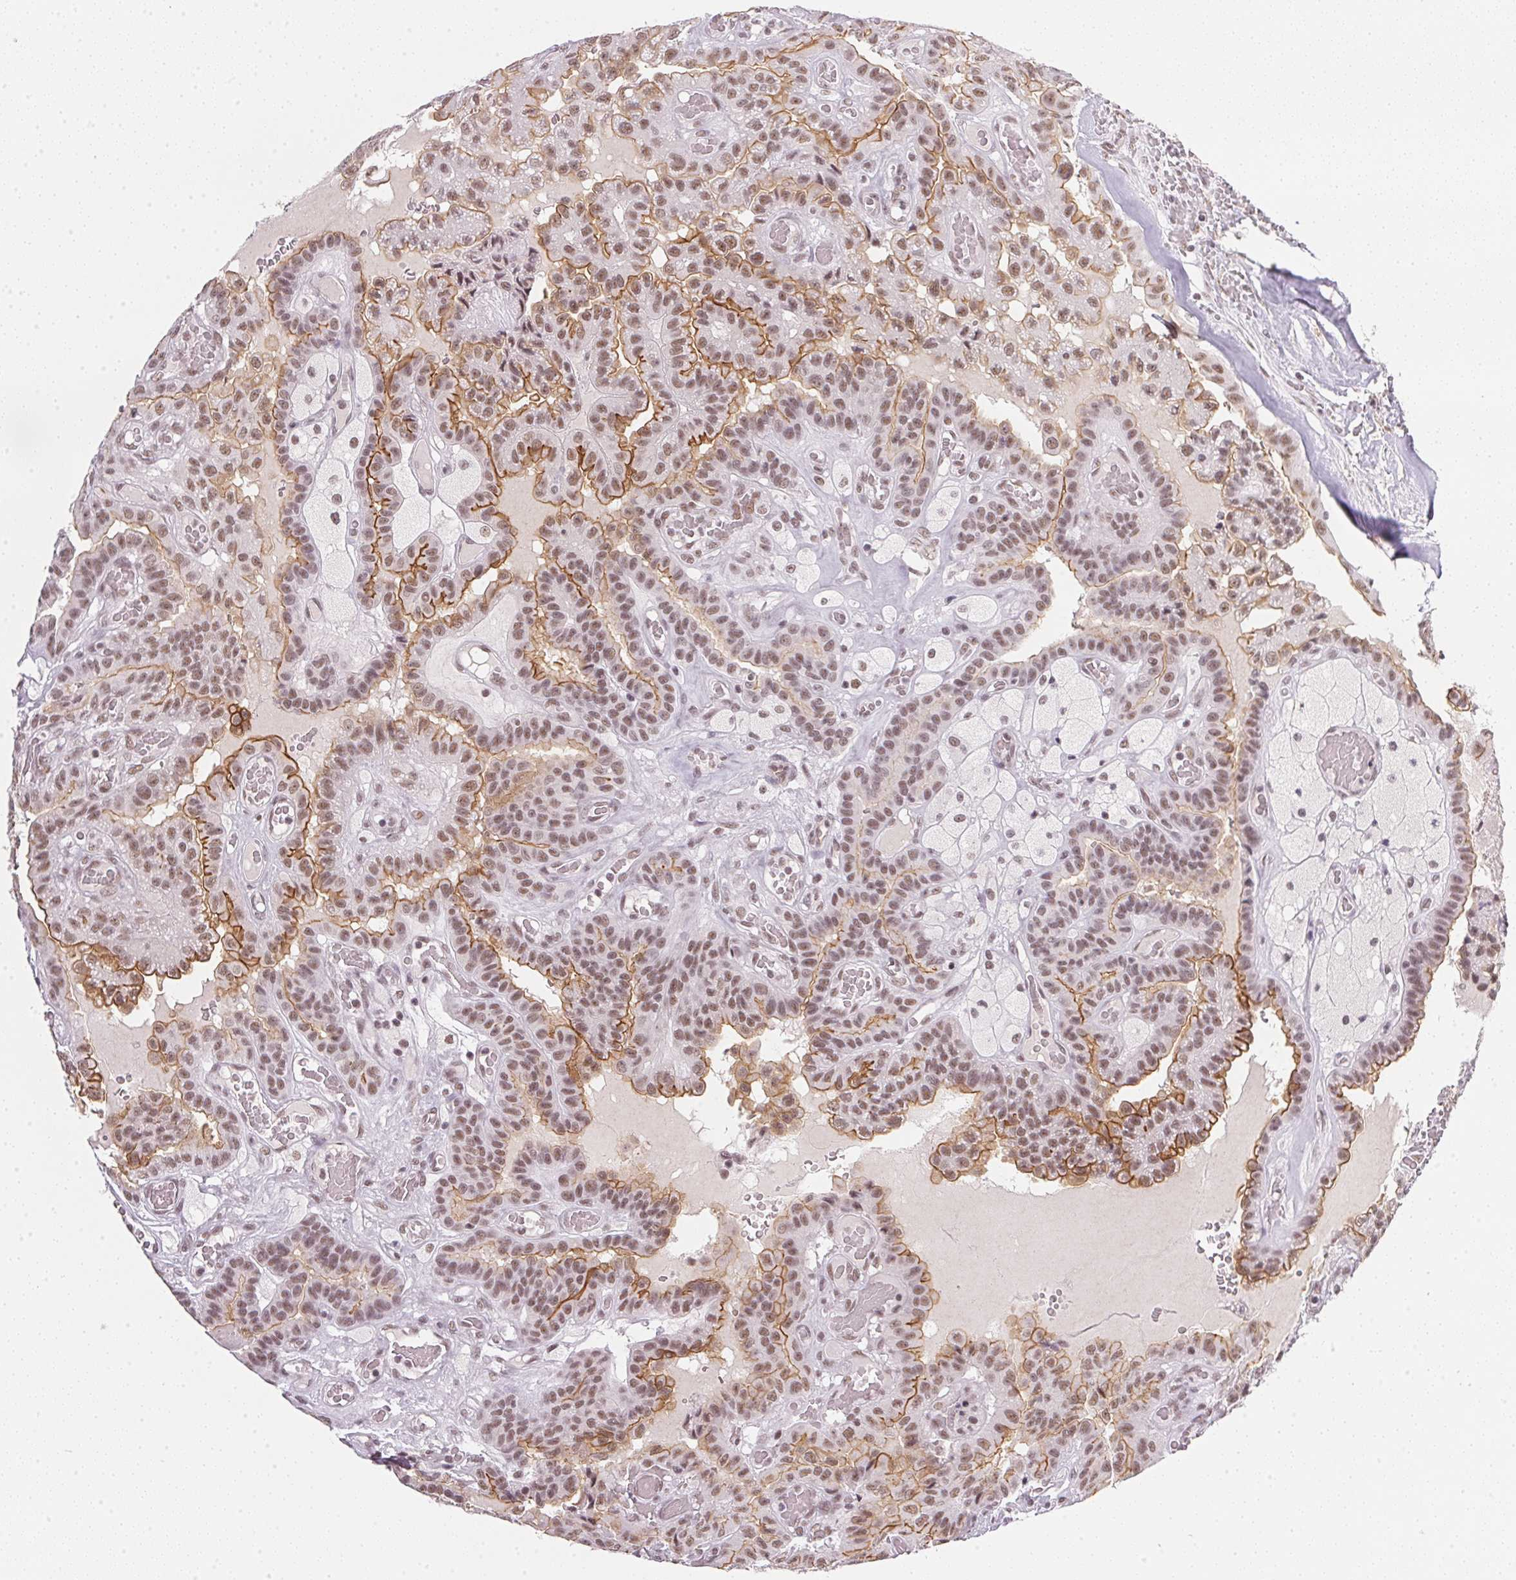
{"staining": {"intensity": "moderate", "quantity": ">75%", "location": "cytoplasmic/membranous,nuclear"}, "tissue": "thyroid cancer", "cell_type": "Tumor cells", "image_type": "cancer", "snomed": [{"axis": "morphology", "description": "Papillary adenocarcinoma, NOS"}, {"axis": "morphology", "description": "Papillary adenoma metastatic"}, {"axis": "topography", "description": "Thyroid gland"}], "caption": "IHC histopathology image of papillary adenoma metastatic (thyroid) stained for a protein (brown), which reveals medium levels of moderate cytoplasmic/membranous and nuclear expression in about >75% of tumor cells.", "gene": "SRSF7", "patient": {"sex": "male", "age": 87}}